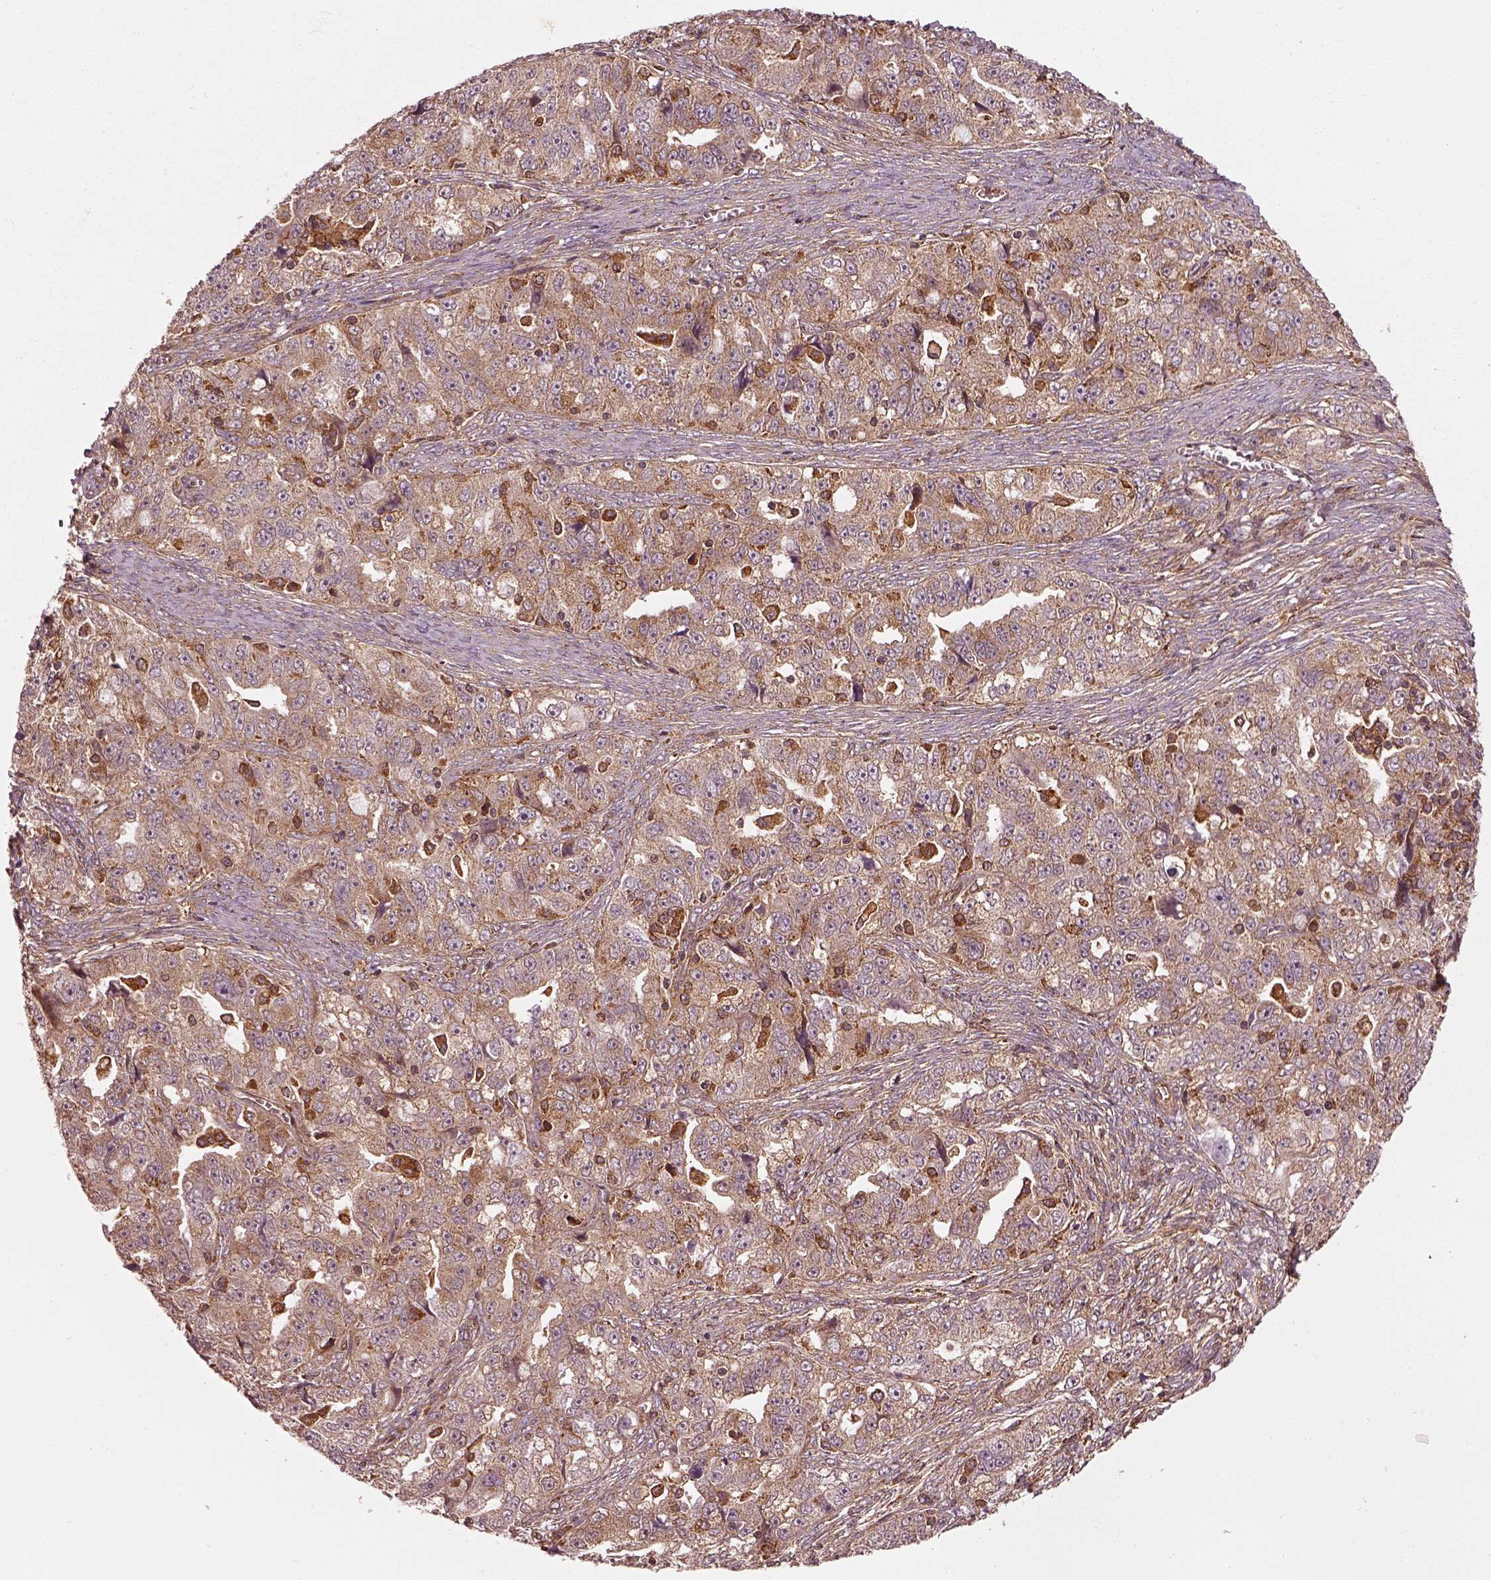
{"staining": {"intensity": "strong", "quantity": "<25%", "location": "cytoplasmic/membranous"}, "tissue": "ovarian cancer", "cell_type": "Tumor cells", "image_type": "cancer", "snomed": [{"axis": "morphology", "description": "Cystadenocarcinoma, serous, NOS"}, {"axis": "topography", "description": "Ovary"}], "caption": "Ovarian cancer stained for a protein (brown) displays strong cytoplasmic/membranous positive positivity in about <25% of tumor cells.", "gene": "WASHC2A", "patient": {"sex": "female", "age": 51}}